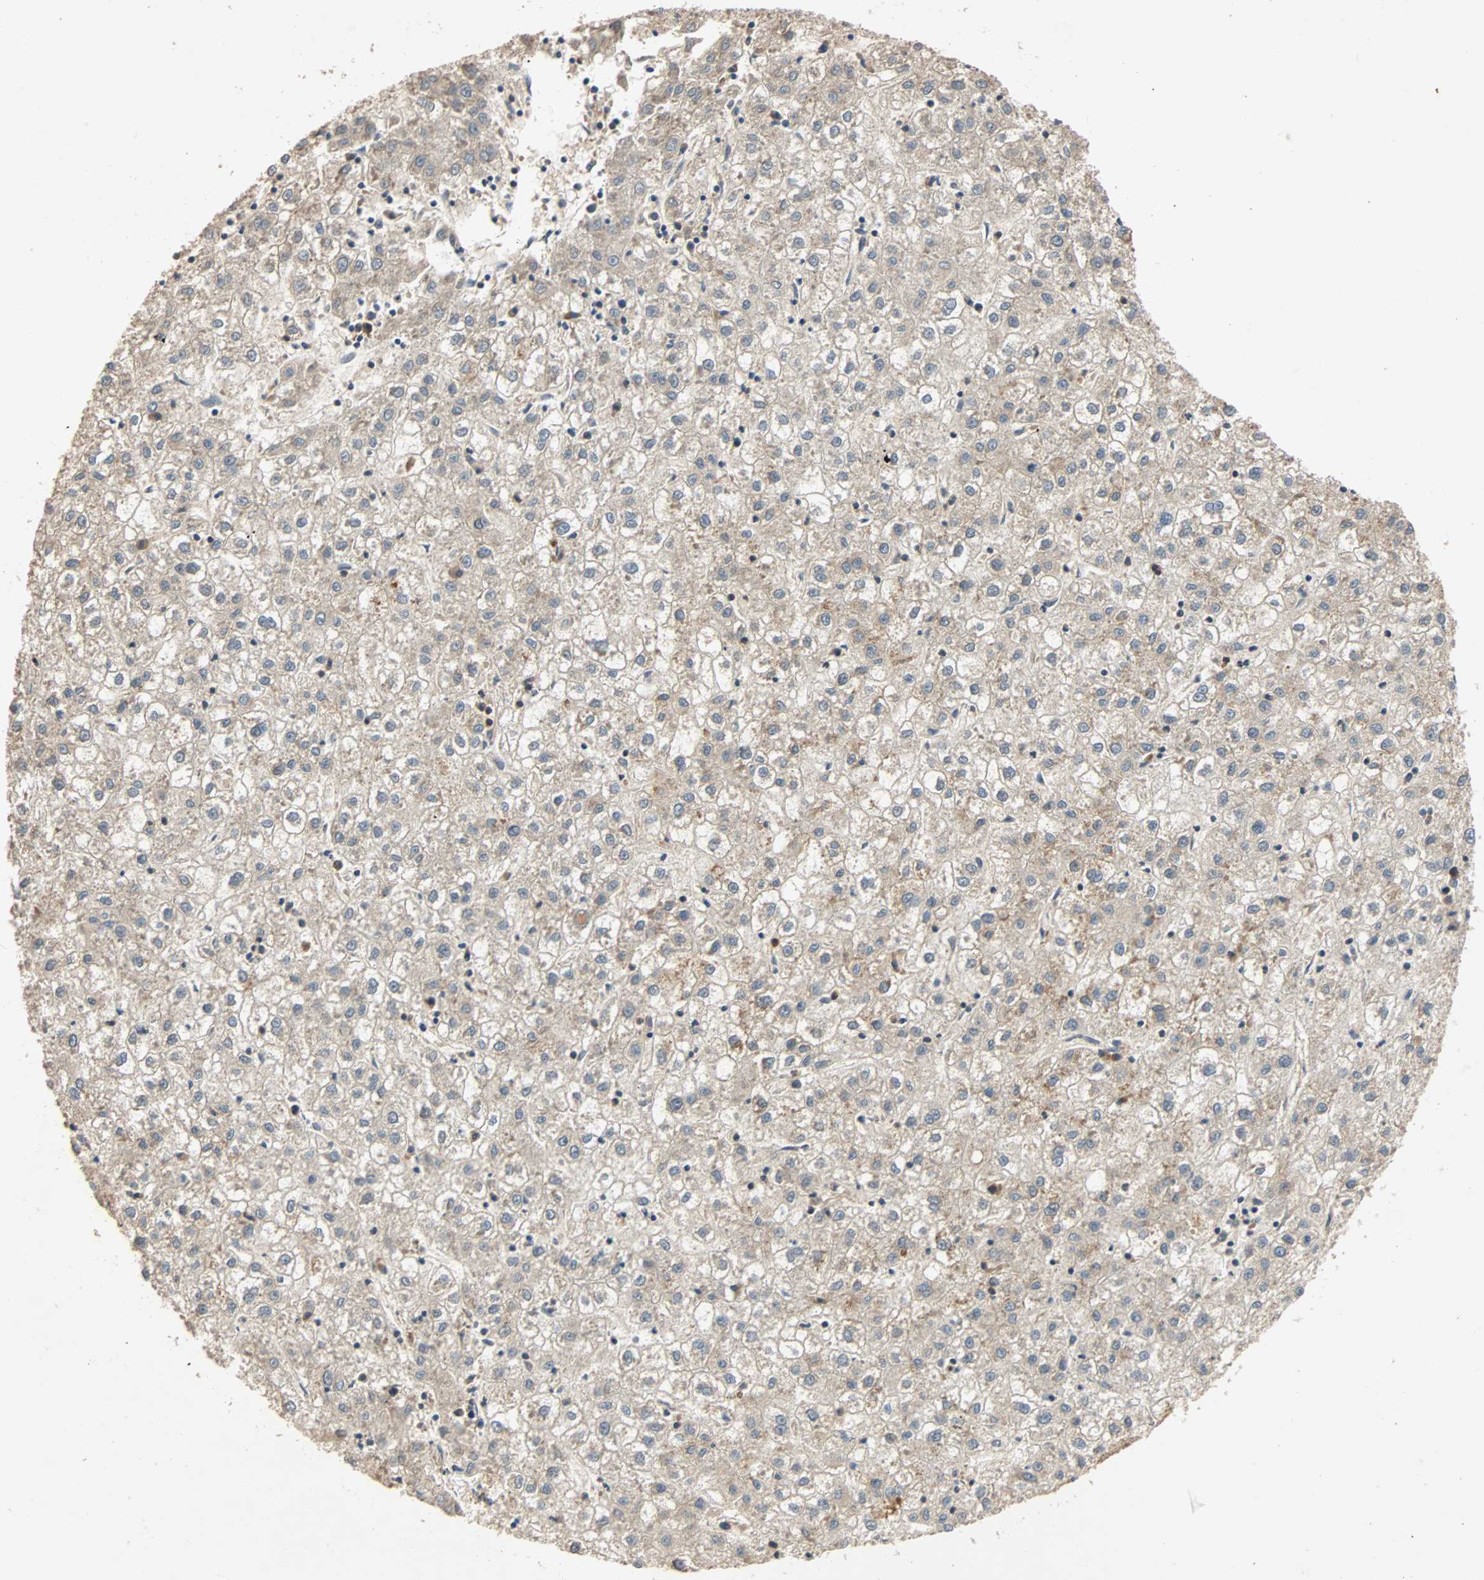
{"staining": {"intensity": "negative", "quantity": "none", "location": "none"}, "tissue": "liver cancer", "cell_type": "Tumor cells", "image_type": "cancer", "snomed": [{"axis": "morphology", "description": "Carcinoma, Hepatocellular, NOS"}, {"axis": "topography", "description": "Liver"}], "caption": "Hepatocellular carcinoma (liver) stained for a protein using immunohistochemistry (IHC) demonstrates no positivity tumor cells.", "gene": "QSER1", "patient": {"sex": "male", "age": 72}}